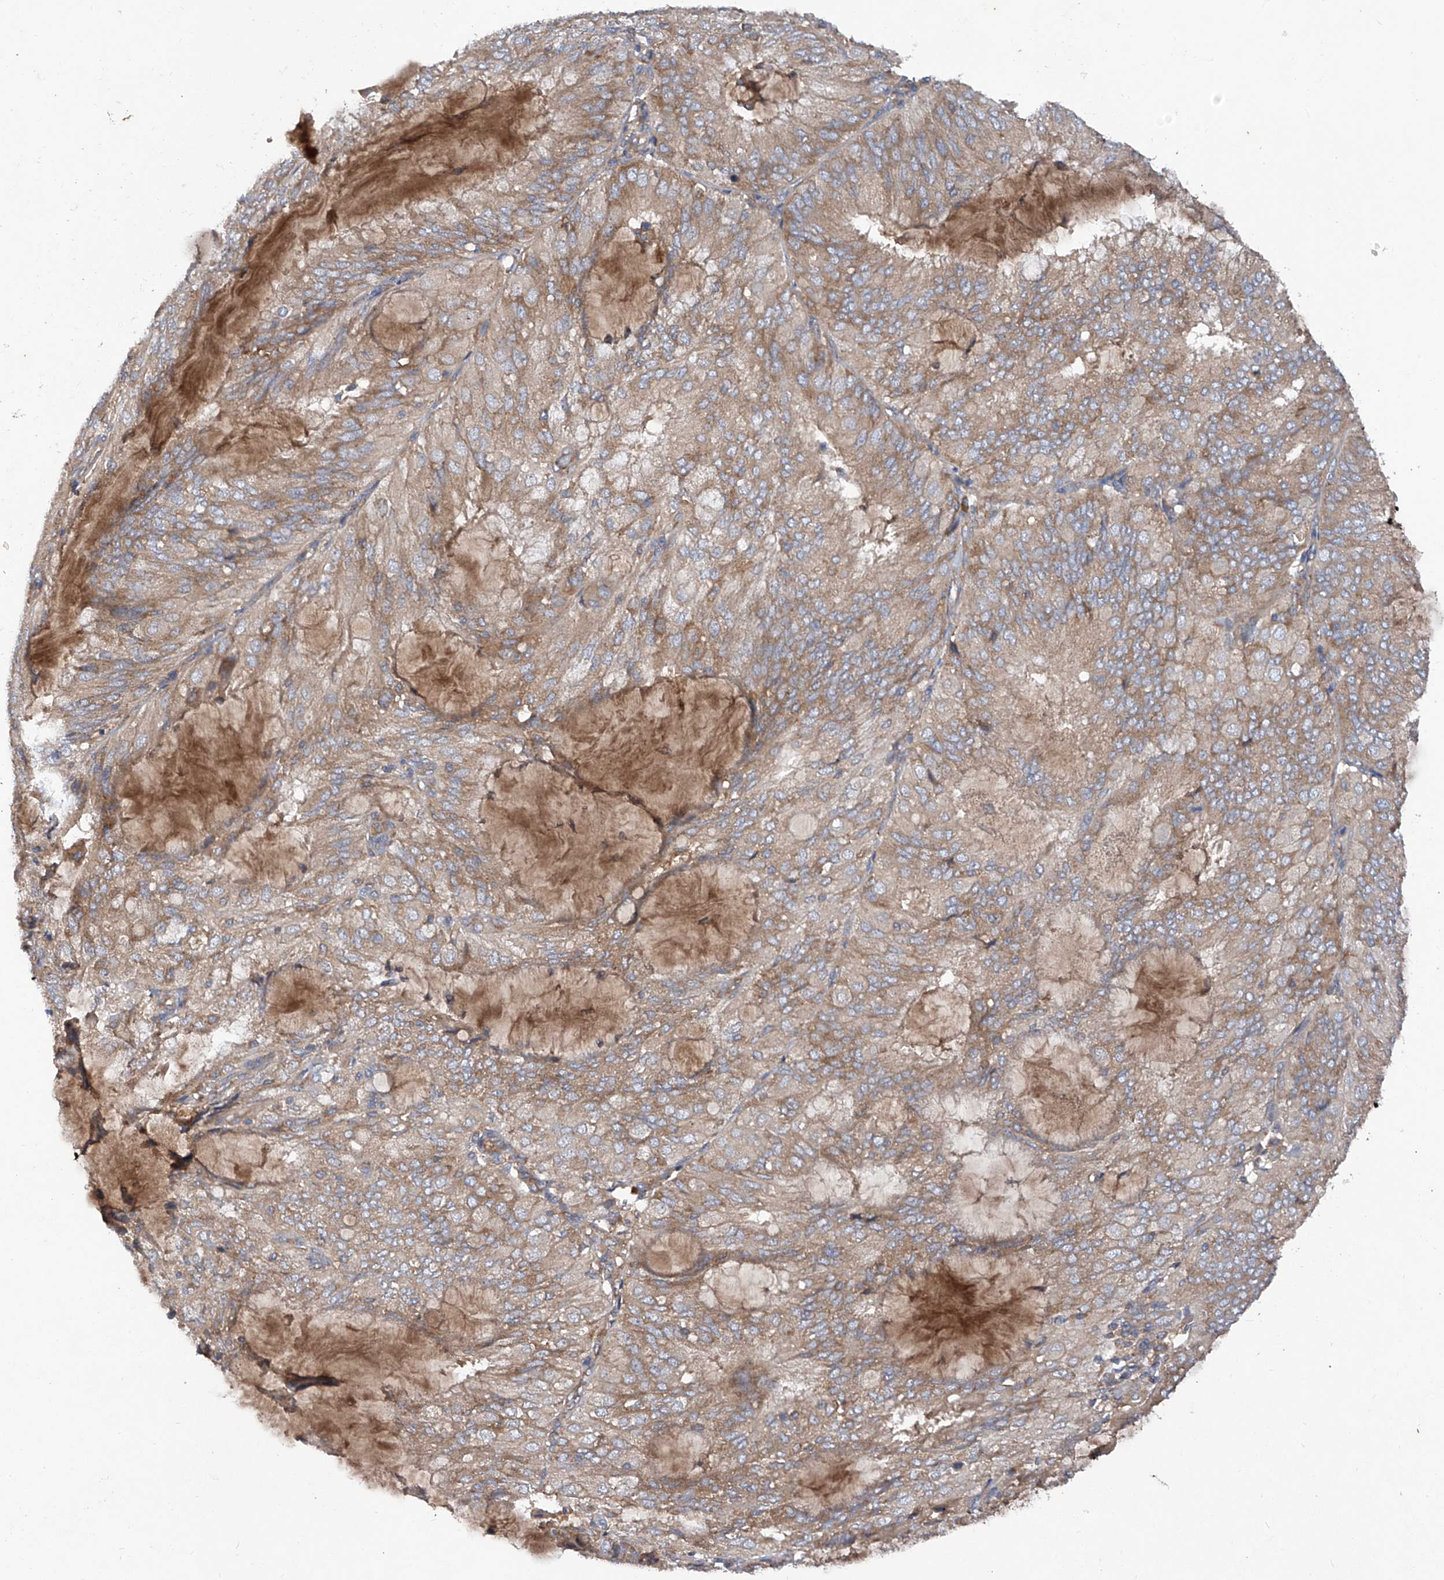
{"staining": {"intensity": "moderate", "quantity": ">75%", "location": "cytoplasmic/membranous"}, "tissue": "endometrial cancer", "cell_type": "Tumor cells", "image_type": "cancer", "snomed": [{"axis": "morphology", "description": "Adenocarcinoma, NOS"}, {"axis": "topography", "description": "Endometrium"}], "caption": "DAB immunohistochemical staining of adenocarcinoma (endometrial) shows moderate cytoplasmic/membranous protein staining in about >75% of tumor cells.", "gene": "ASCC3", "patient": {"sex": "female", "age": 81}}